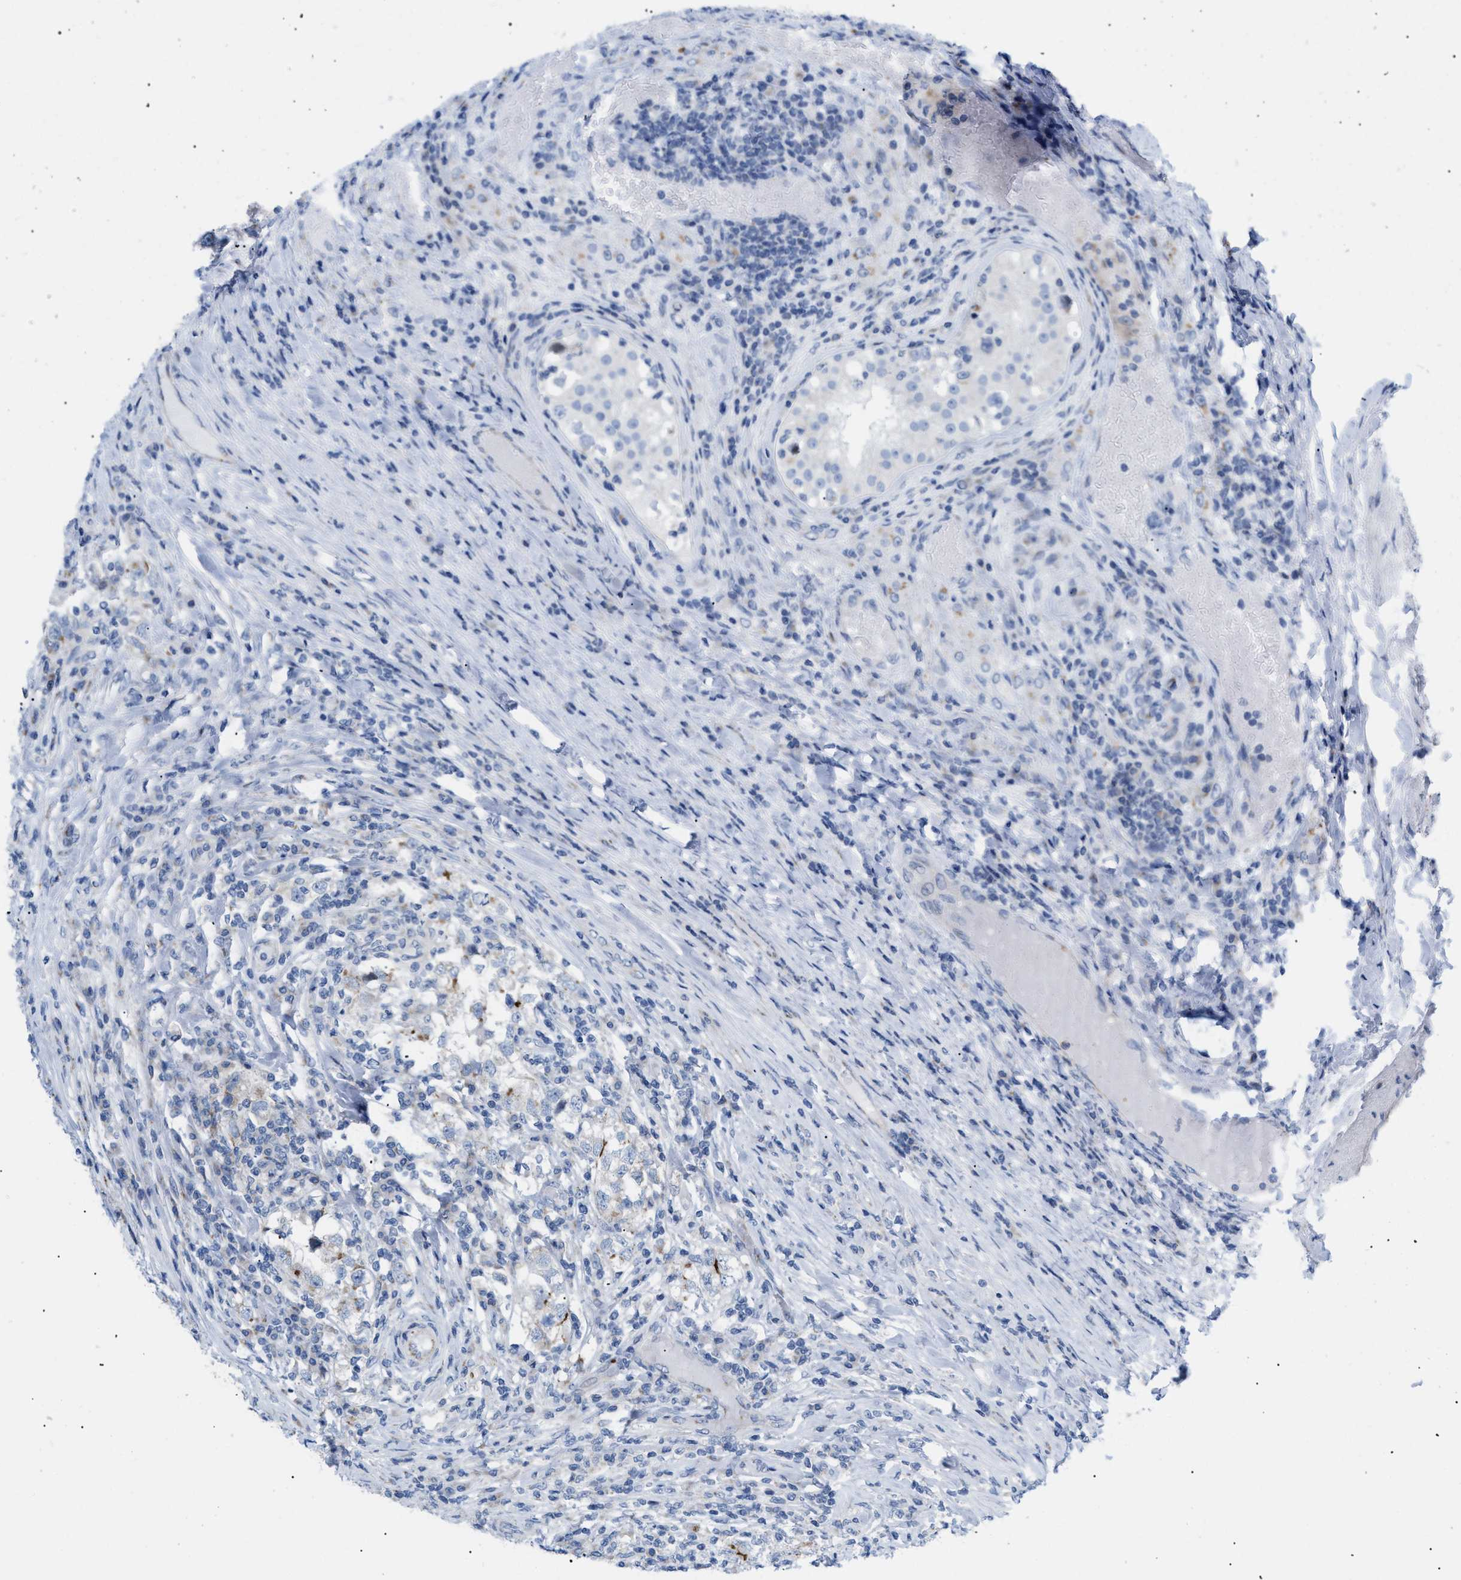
{"staining": {"intensity": "moderate", "quantity": "<25%", "location": "cytoplasmic/membranous"}, "tissue": "testis cancer", "cell_type": "Tumor cells", "image_type": "cancer", "snomed": [{"axis": "morphology", "description": "Carcinoma, Embryonal, NOS"}, {"axis": "topography", "description": "Testis"}], "caption": "Protein expression analysis of testis cancer displays moderate cytoplasmic/membranous expression in about <25% of tumor cells. Immunohistochemistry stains the protein in brown and the nuclei are stained blue.", "gene": "TMEM17", "patient": {"sex": "male", "age": 21}}